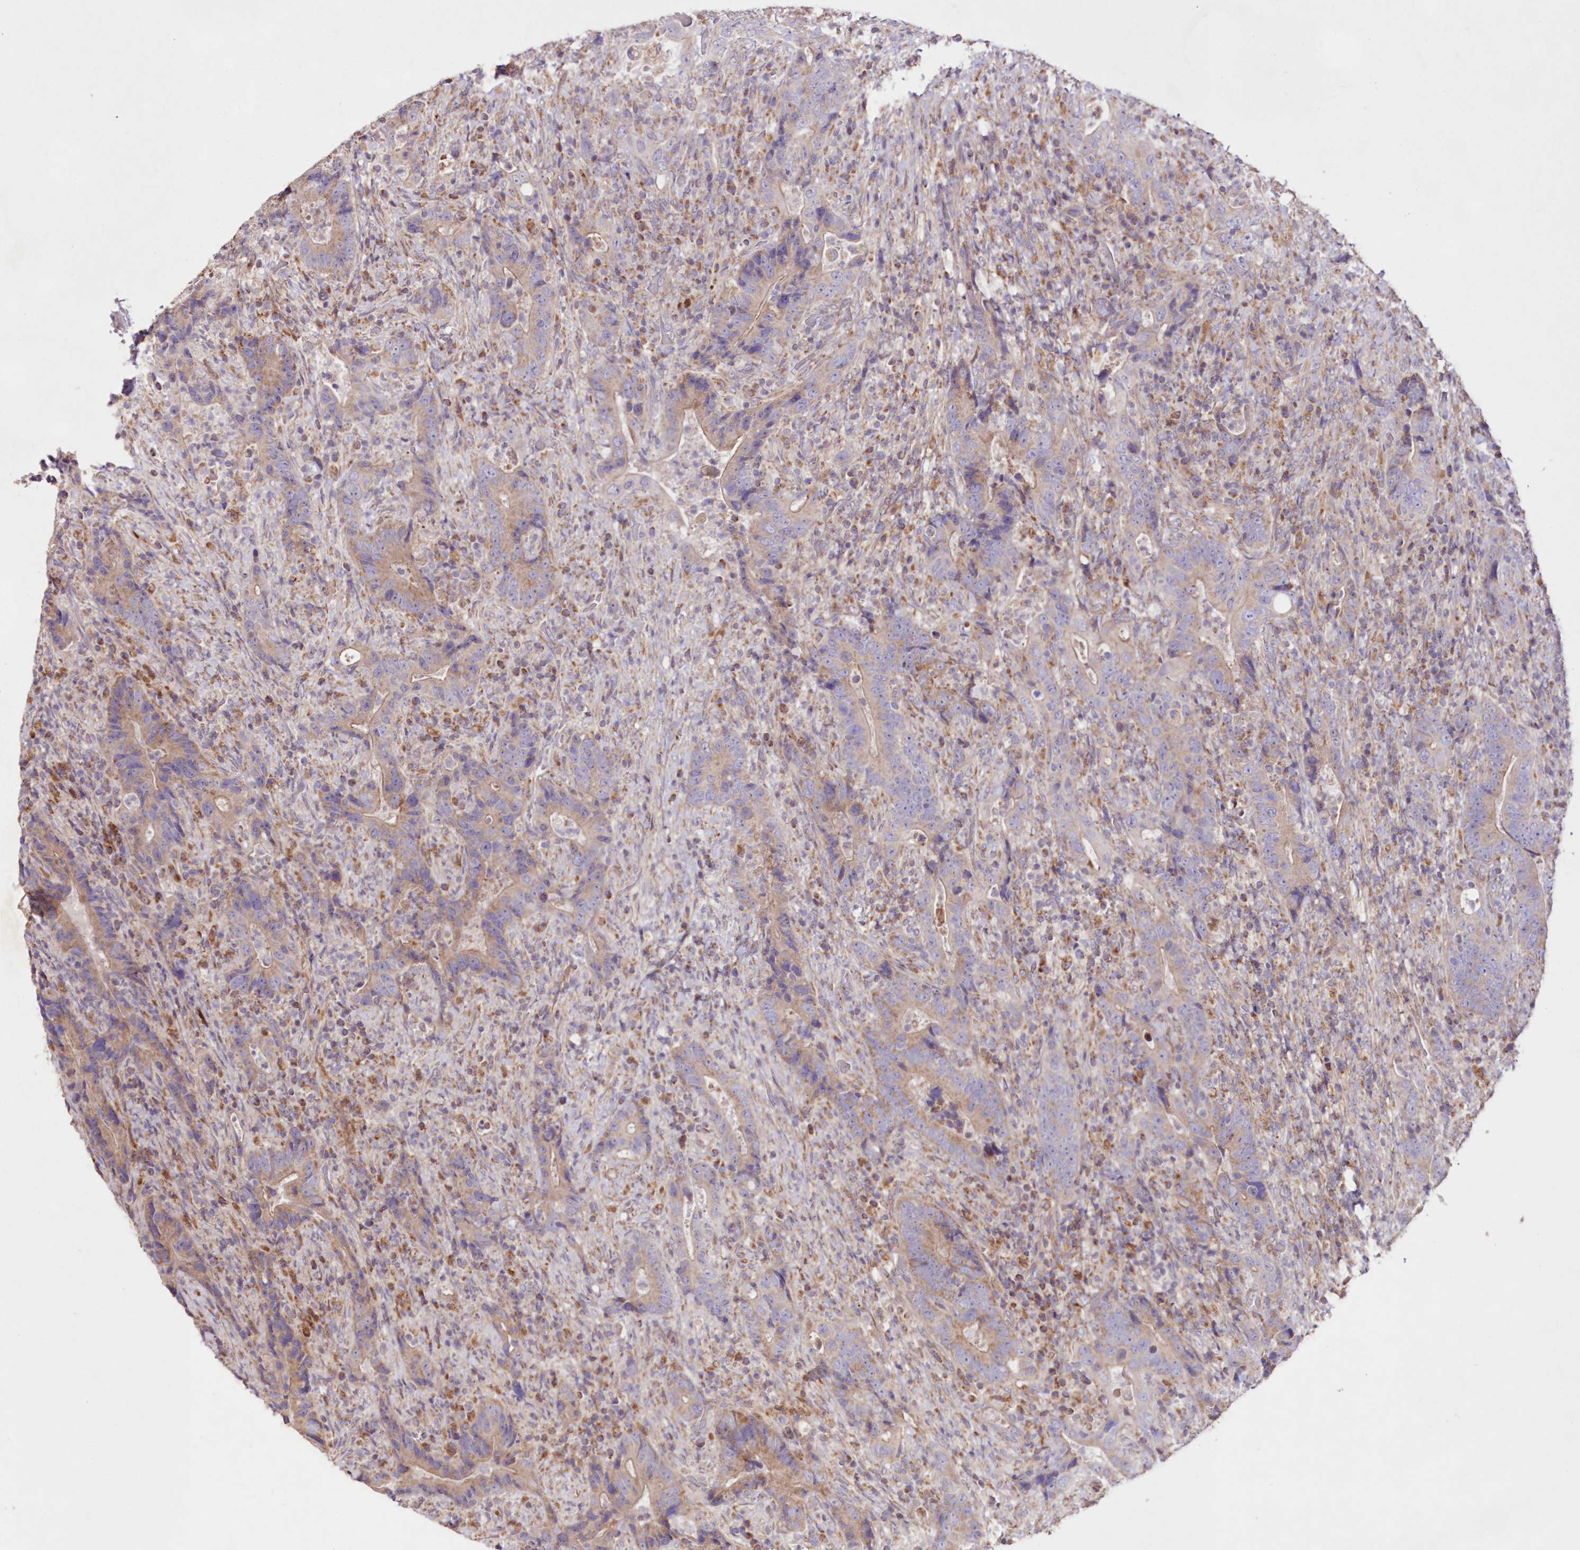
{"staining": {"intensity": "weak", "quantity": "25%-75%", "location": "cytoplasmic/membranous"}, "tissue": "colorectal cancer", "cell_type": "Tumor cells", "image_type": "cancer", "snomed": [{"axis": "morphology", "description": "Adenocarcinoma, NOS"}, {"axis": "topography", "description": "Colon"}], "caption": "Colorectal cancer tissue displays weak cytoplasmic/membranous staining in about 25%-75% of tumor cells, visualized by immunohistochemistry. (Stains: DAB (3,3'-diaminobenzidine) in brown, nuclei in blue, Microscopy: brightfield microscopy at high magnification).", "gene": "HADHB", "patient": {"sex": "female", "age": 75}}